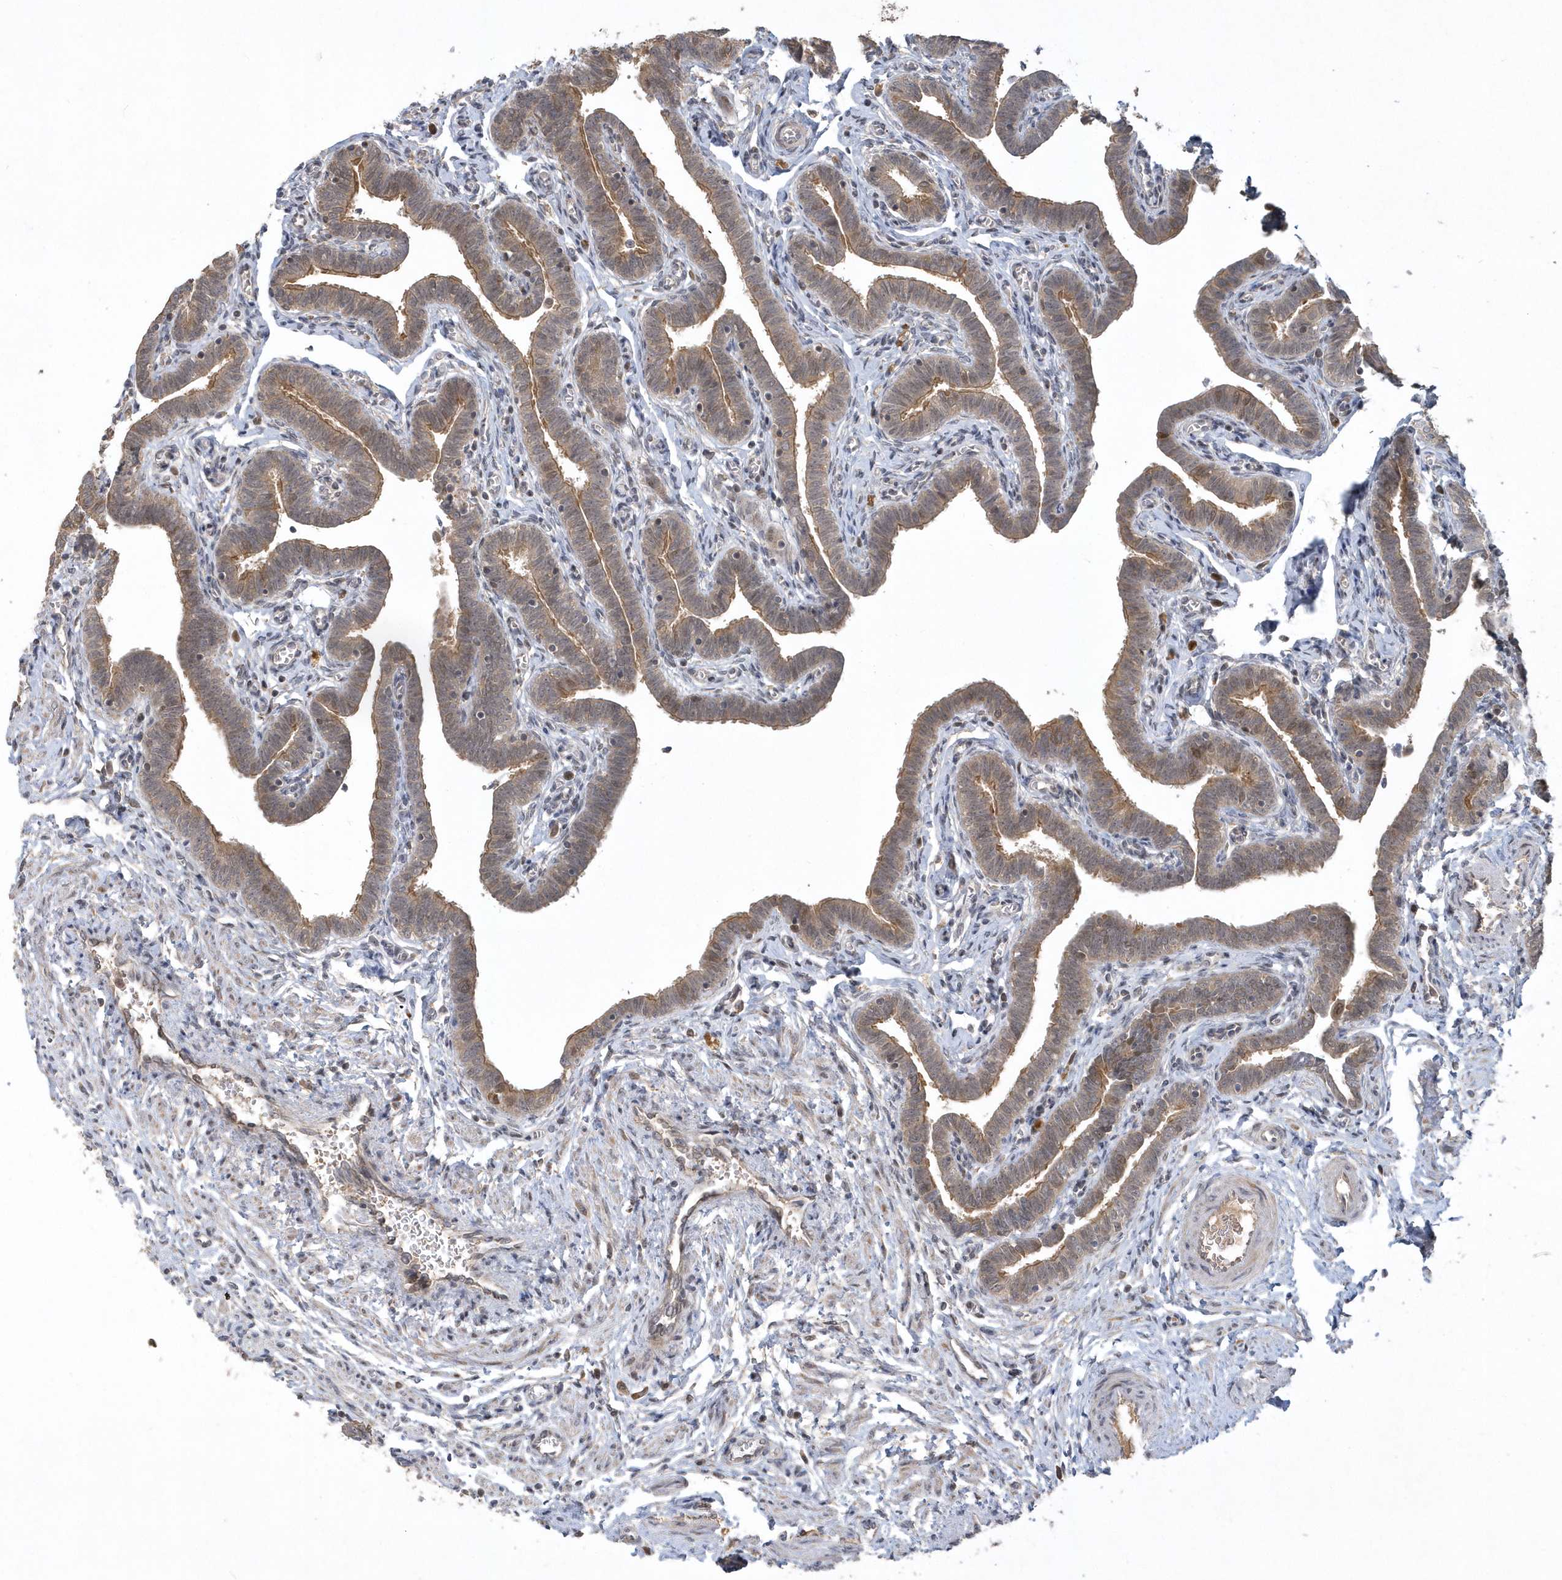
{"staining": {"intensity": "strong", "quantity": ">75%", "location": "cytoplasmic/membranous"}, "tissue": "fallopian tube", "cell_type": "Glandular cells", "image_type": "normal", "snomed": [{"axis": "morphology", "description": "Normal tissue, NOS"}, {"axis": "topography", "description": "Fallopian tube"}], "caption": "High-magnification brightfield microscopy of benign fallopian tube stained with DAB (brown) and counterstained with hematoxylin (blue). glandular cells exhibit strong cytoplasmic/membranous staining is identified in approximately>75% of cells.", "gene": "TRAIP", "patient": {"sex": "female", "age": 36}}